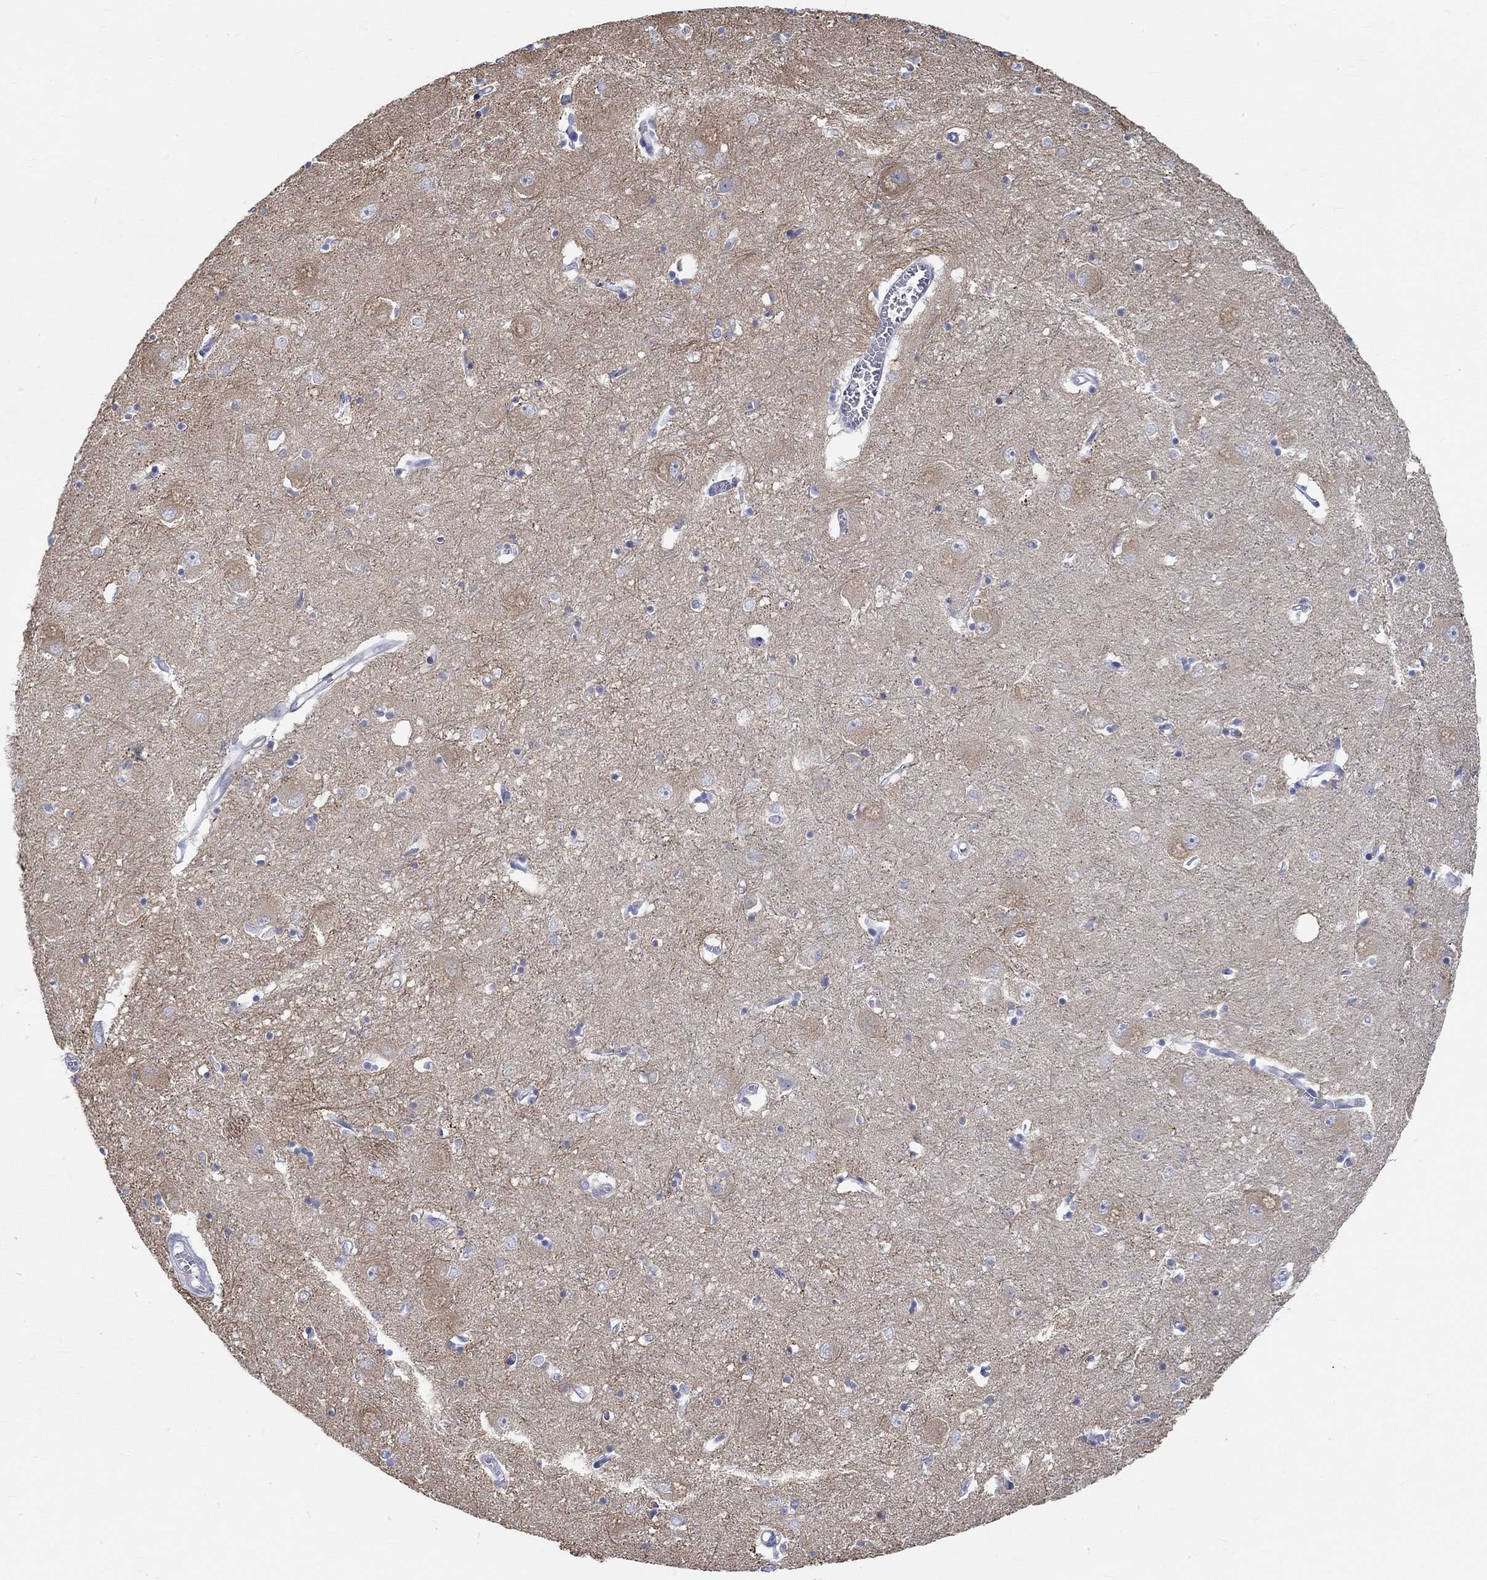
{"staining": {"intensity": "weak", "quantity": "<25%", "location": "cytoplasmic/membranous"}, "tissue": "caudate", "cell_type": "Glial cells", "image_type": "normal", "snomed": [{"axis": "morphology", "description": "Normal tissue, NOS"}, {"axis": "topography", "description": "Lateral ventricle wall"}], "caption": "Immunohistochemistry (IHC) of normal caudate reveals no positivity in glial cells.", "gene": "NAV3", "patient": {"sex": "male", "age": 54}}